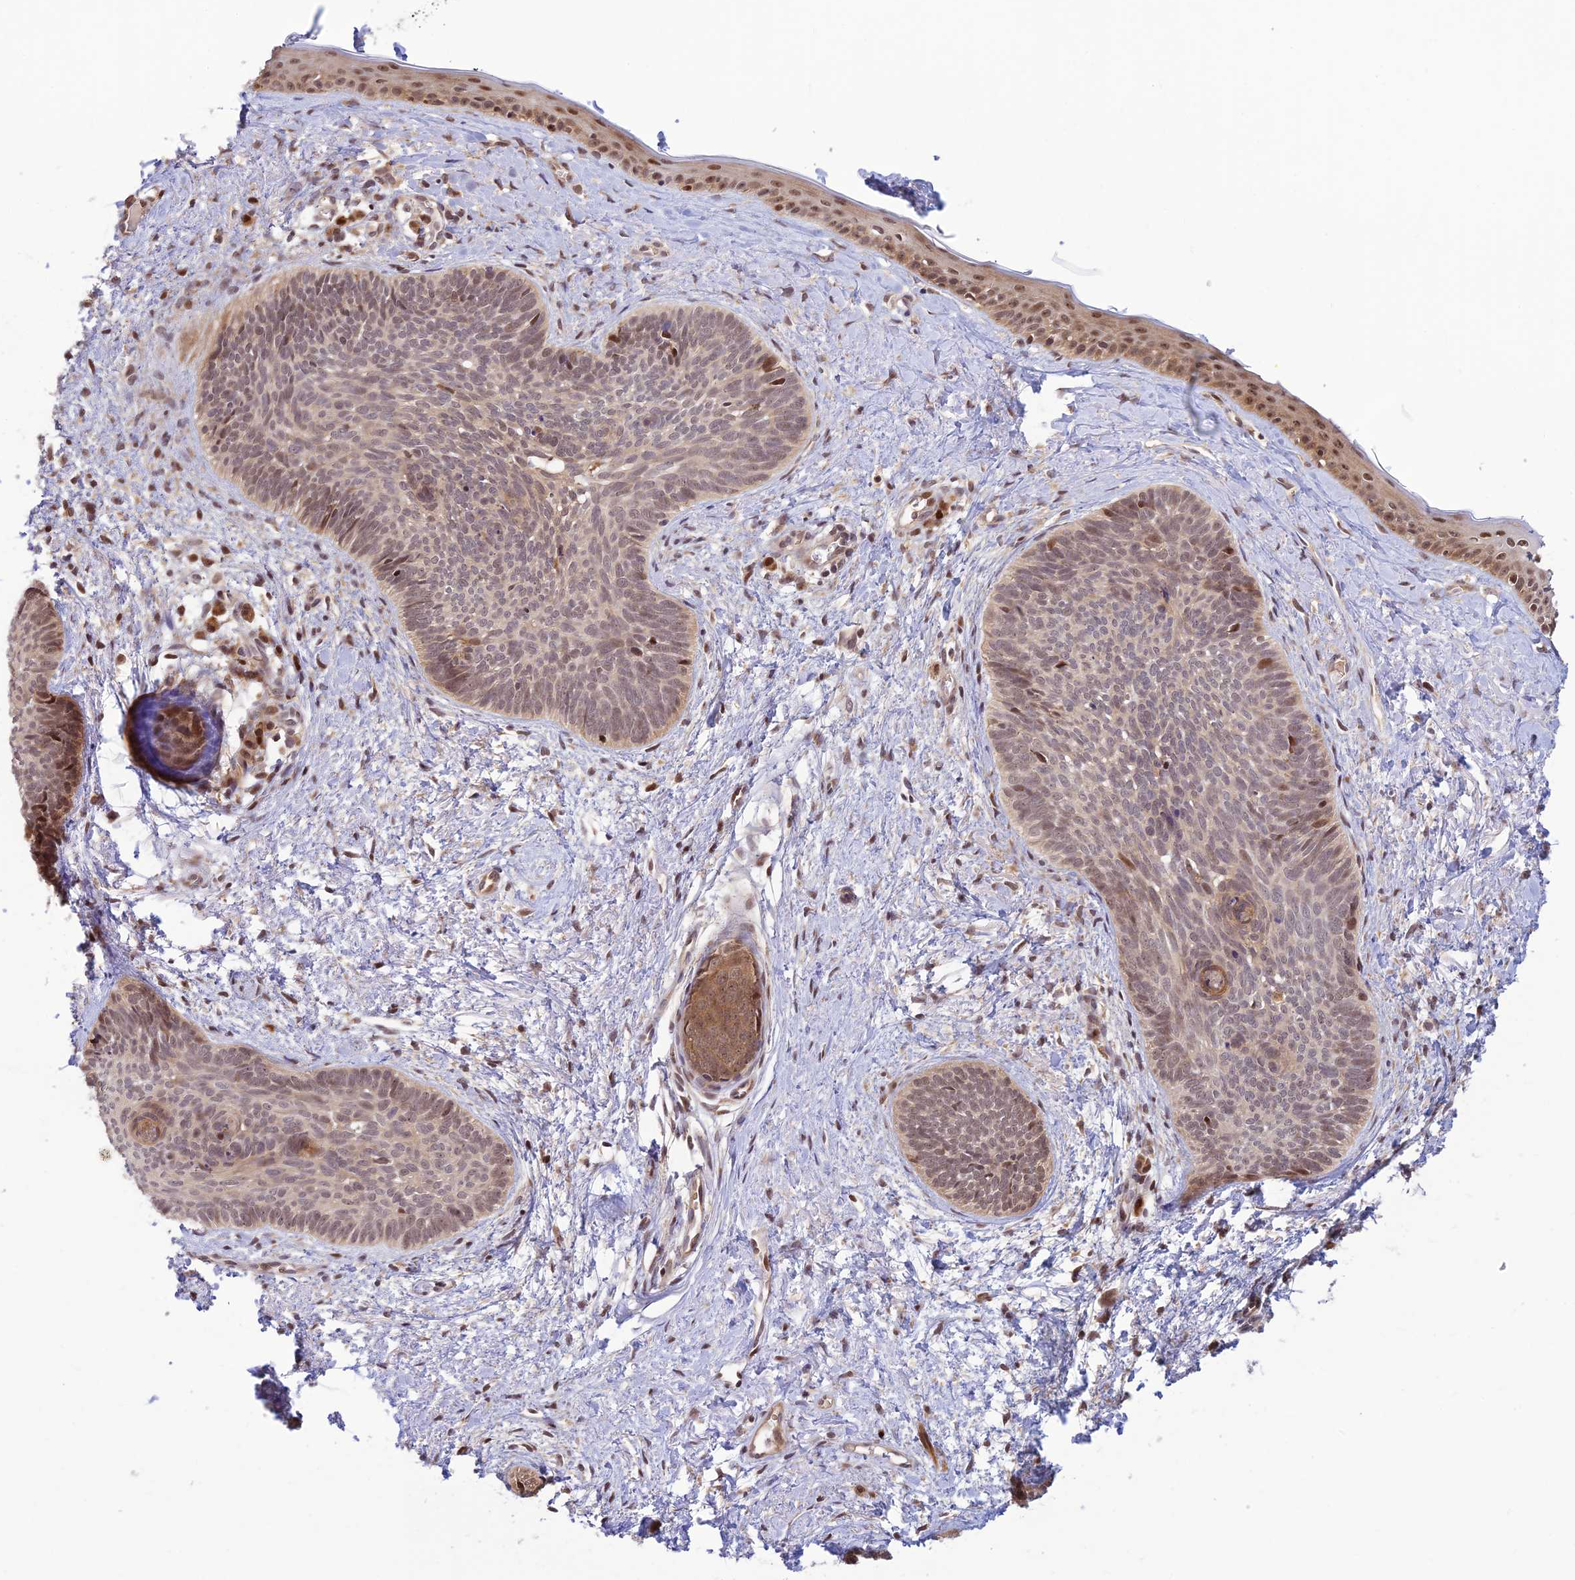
{"staining": {"intensity": "weak", "quantity": "25%-75%", "location": "nuclear"}, "tissue": "skin cancer", "cell_type": "Tumor cells", "image_type": "cancer", "snomed": [{"axis": "morphology", "description": "Basal cell carcinoma"}, {"axis": "topography", "description": "Skin"}], "caption": "Weak nuclear expression for a protein is appreciated in approximately 25%-75% of tumor cells of skin basal cell carcinoma using immunohistochemistry.", "gene": "ASPDH", "patient": {"sex": "female", "age": 81}}